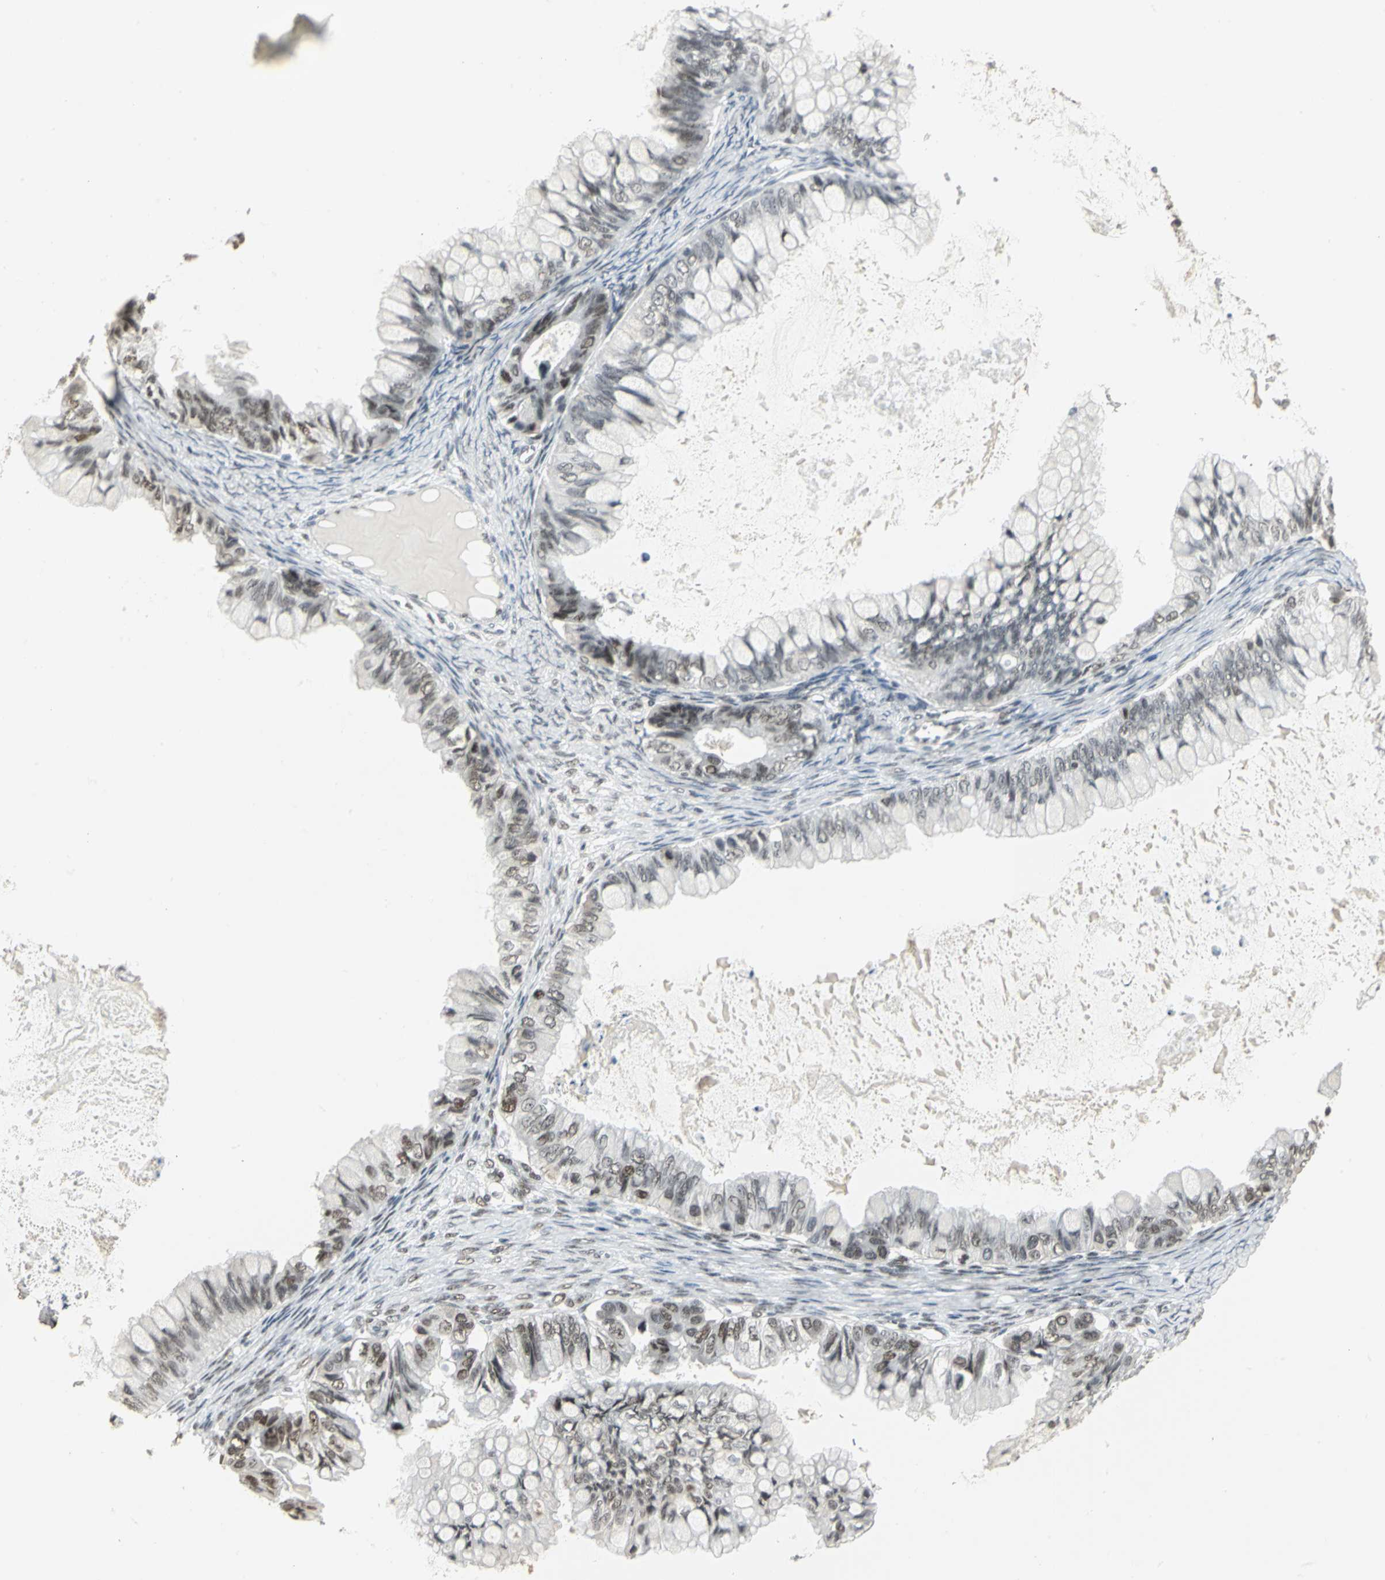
{"staining": {"intensity": "strong", "quantity": ">75%", "location": "nuclear"}, "tissue": "ovarian cancer", "cell_type": "Tumor cells", "image_type": "cancer", "snomed": [{"axis": "morphology", "description": "Cystadenocarcinoma, mucinous, NOS"}, {"axis": "topography", "description": "Ovary"}], "caption": "This micrograph reveals mucinous cystadenocarcinoma (ovarian) stained with immunohistochemistry to label a protein in brown. The nuclear of tumor cells show strong positivity for the protein. Nuclei are counter-stained blue.", "gene": "CBX3", "patient": {"sex": "female", "age": 80}}